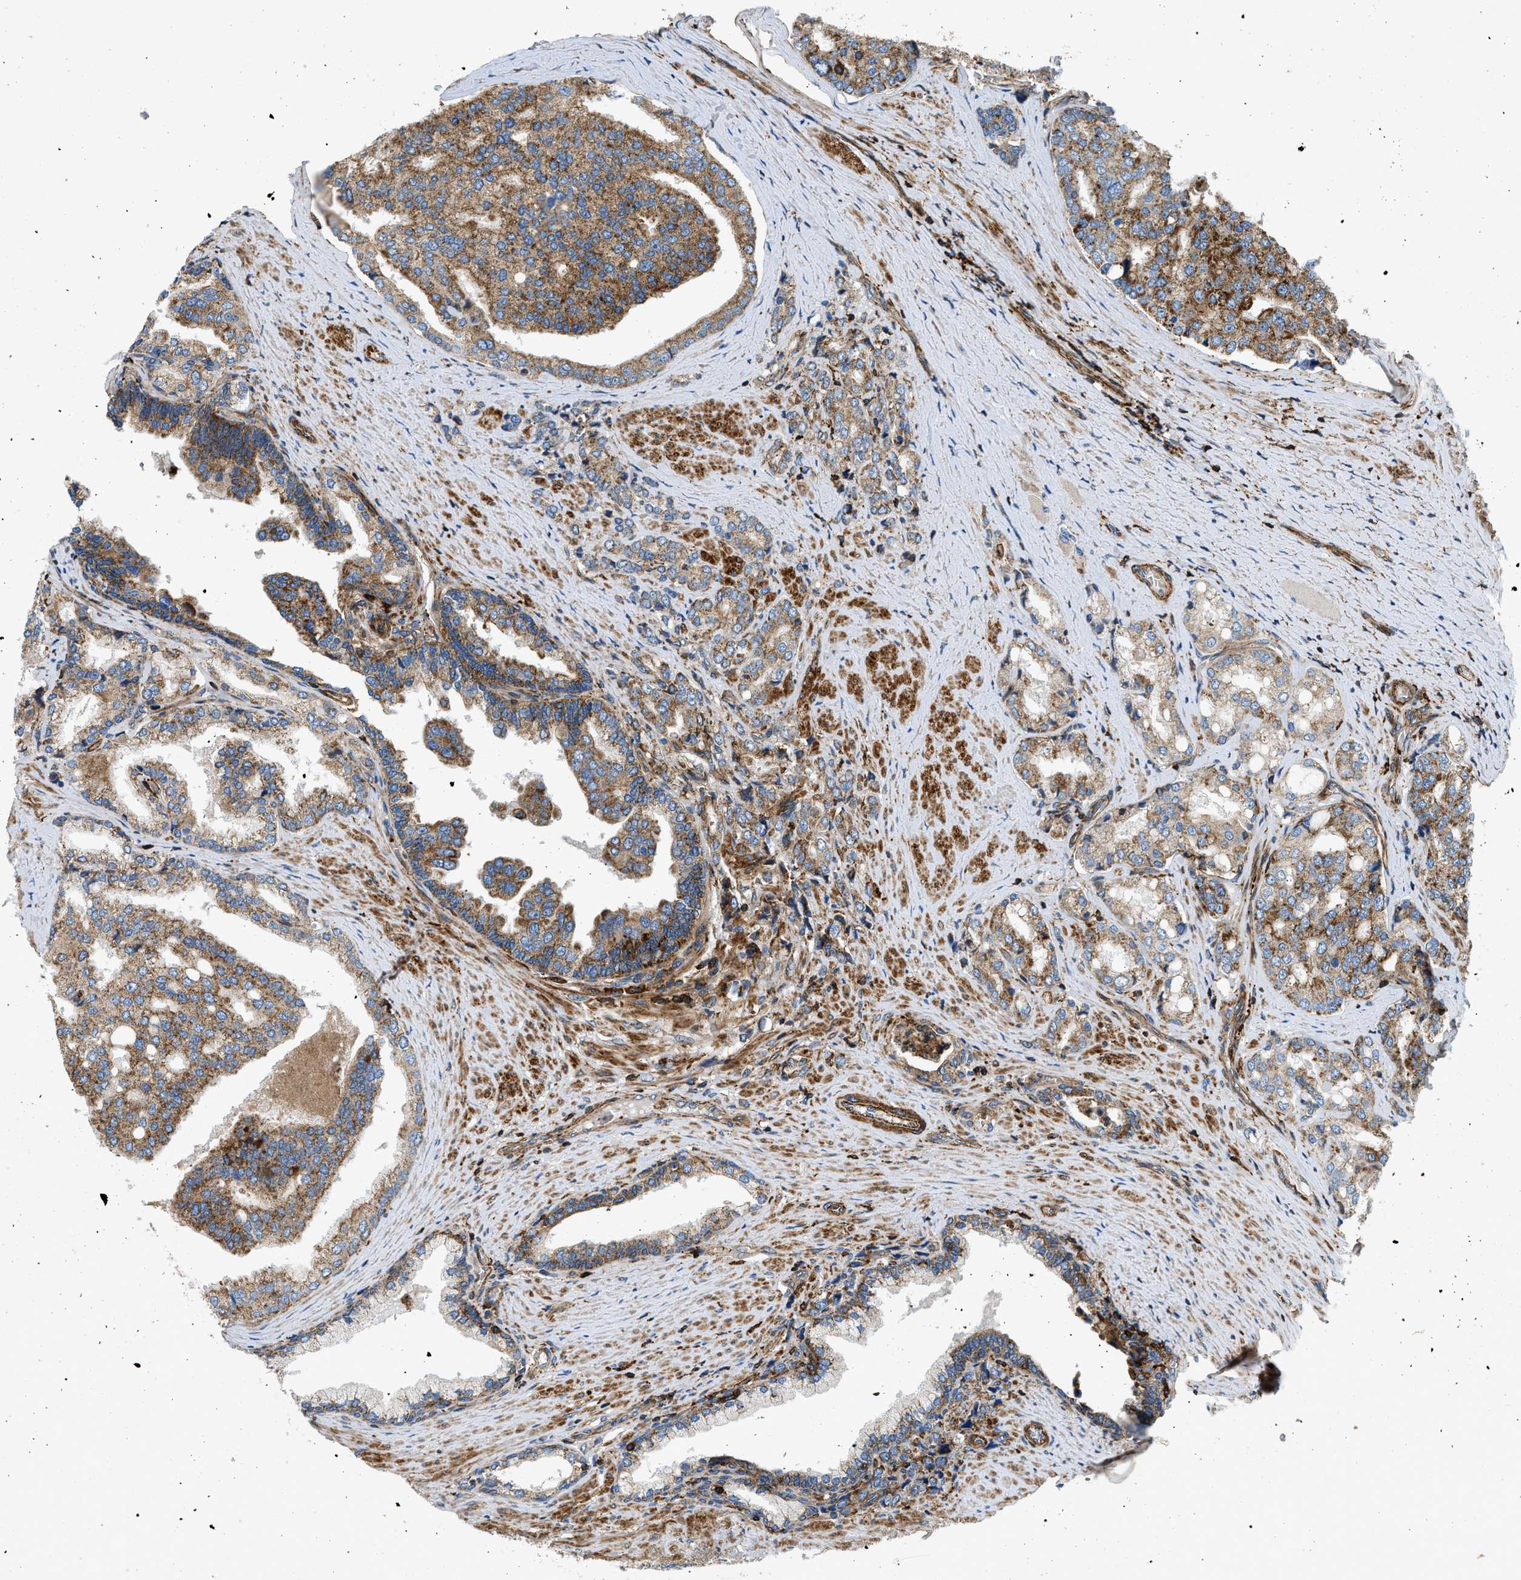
{"staining": {"intensity": "strong", "quantity": ">75%", "location": "cytoplasmic/membranous"}, "tissue": "prostate cancer", "cell_type": "Tumor cells", "image_type": "cancer", "snomed": [{"axis": "morphology", "description": "Adenocarcinoma, High grade"}, {"axis": "topography", "description": "Prostate"}], "caption": "Brown immunohistochemical staining in human high-grade adenocarcinoma (prostate) displays strong cytoplasmic/membranous expression in about >75% of tumor cells.", "gene": "DHODH", "patient": {"sex": "male", "age": 50}}